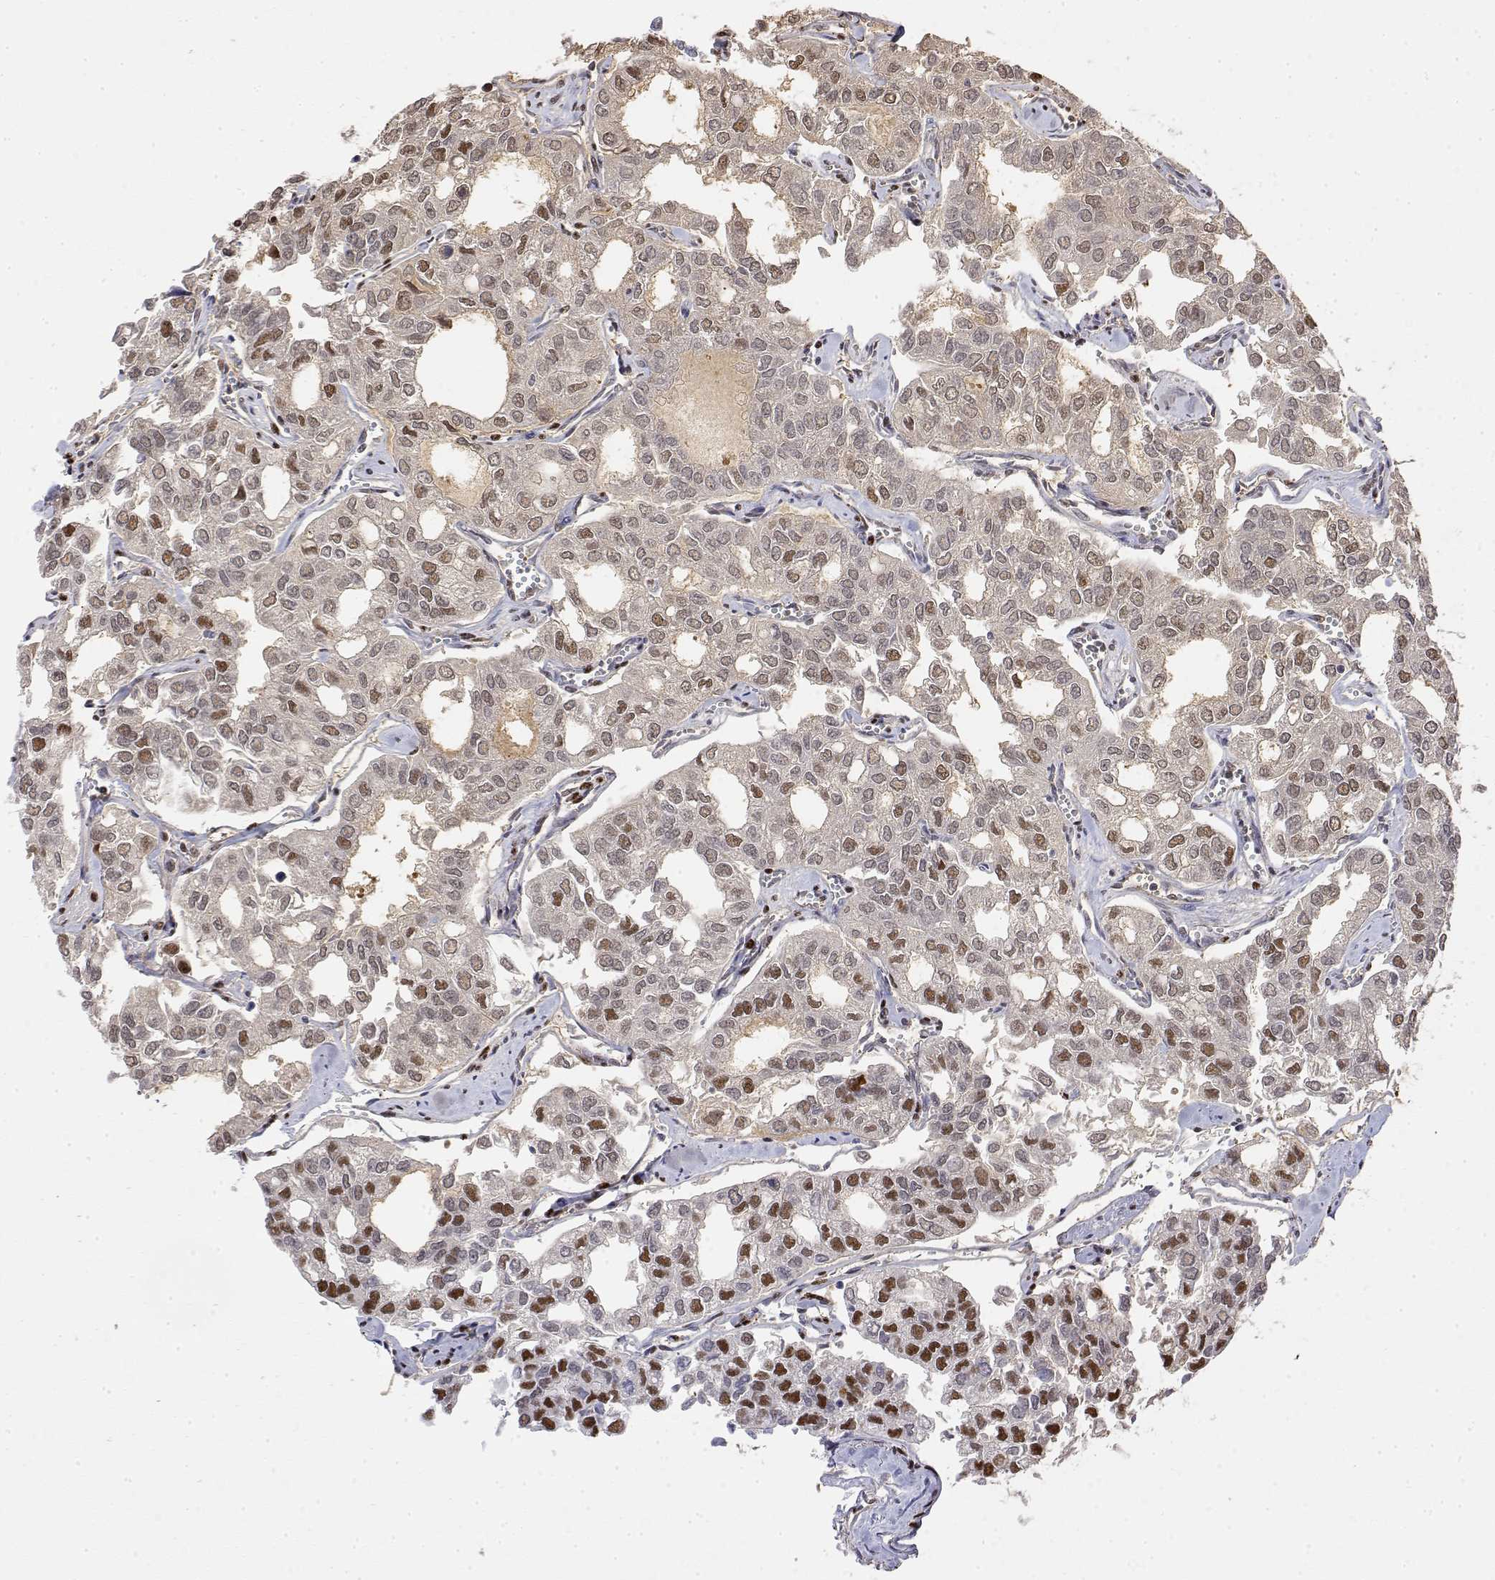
{"staining": {"intensity": "moderate", "quantity": ">75%", "location": "nuclear"}, "tissue": "thyroid cancer", "cell_type": "Tumor cells", "image_type": "cancer", "snomed": [{"axis": "morphology", "description": "Follicular adenoma carcinoma, NOS"}, {"axis": "topography", "description": "Thyroid gland"}], "caption": "Follicular adenoma carcinoma (thyroid) tissue shows moderate nuclear positivity in approximately >75% of tumor cells, visualized by immunohistochemistry. (DAB (3,3'-diaminobenzidine) IHC, brown staining for protein, blue staining for nuclei).", "gene": "TPI1", "patient": {"sex": "male", "age": 75}}